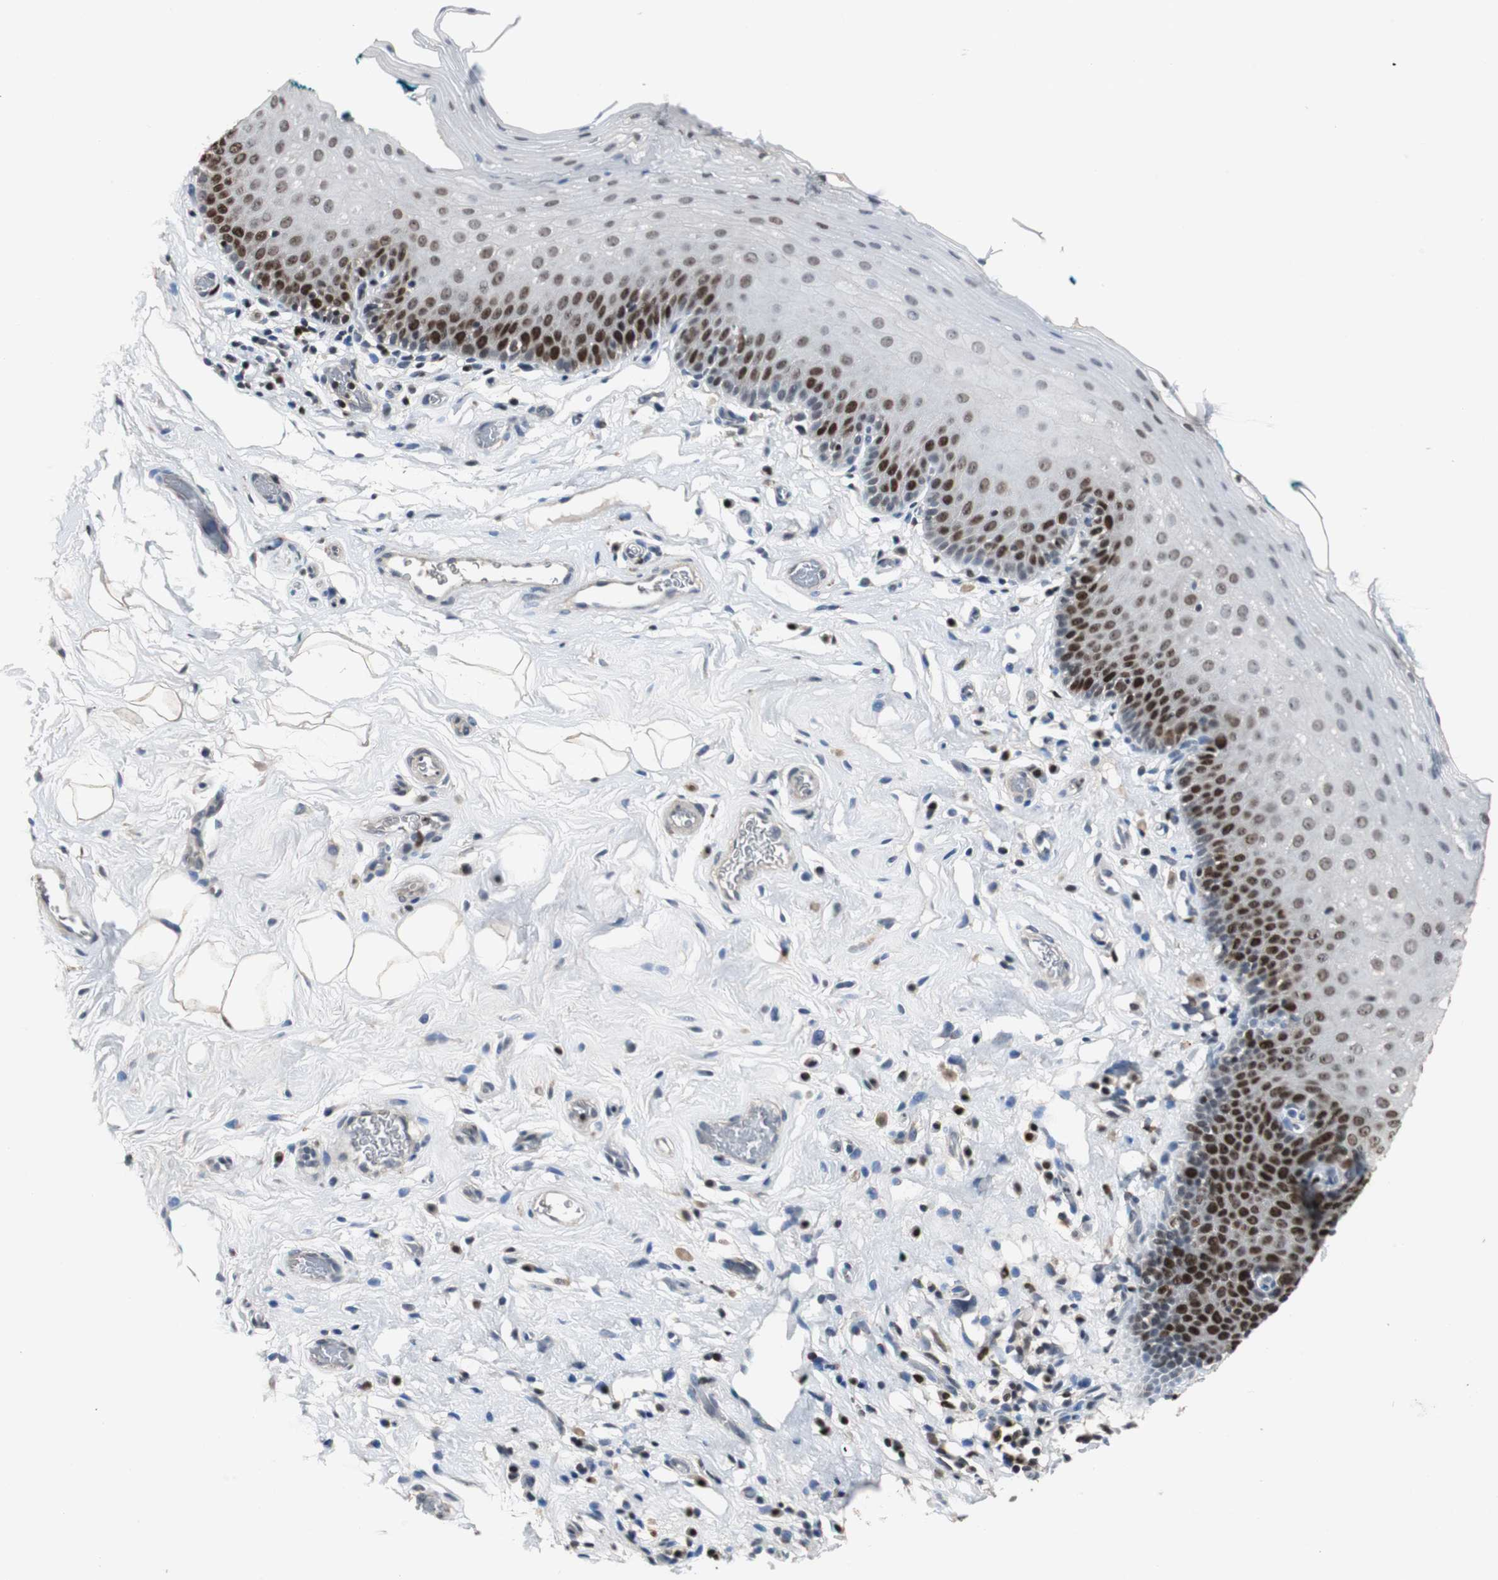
{"staining": {"intensity": "moderate", "quantity": "25%-75%", "location": "nuclear"}, "tissue": "nasopharynx", "cell_type": "Respiratory epithelial cells", "image_type": "normal", "snomed": [{"axis": "morphology", "description": "Normal tissue, NOS"}, {"axis": "topography", "description": "Nasopharynx"}], "caption": "Benign nasopharynx demonstrates moderate nuclear positivity in about 25%-75% of respiratory epithelial cells, visualized by immunohistochemistry. Nuclei are stained in blue.", "gene": "FEN1", "patient": {"sex": "male", "age": 56}}